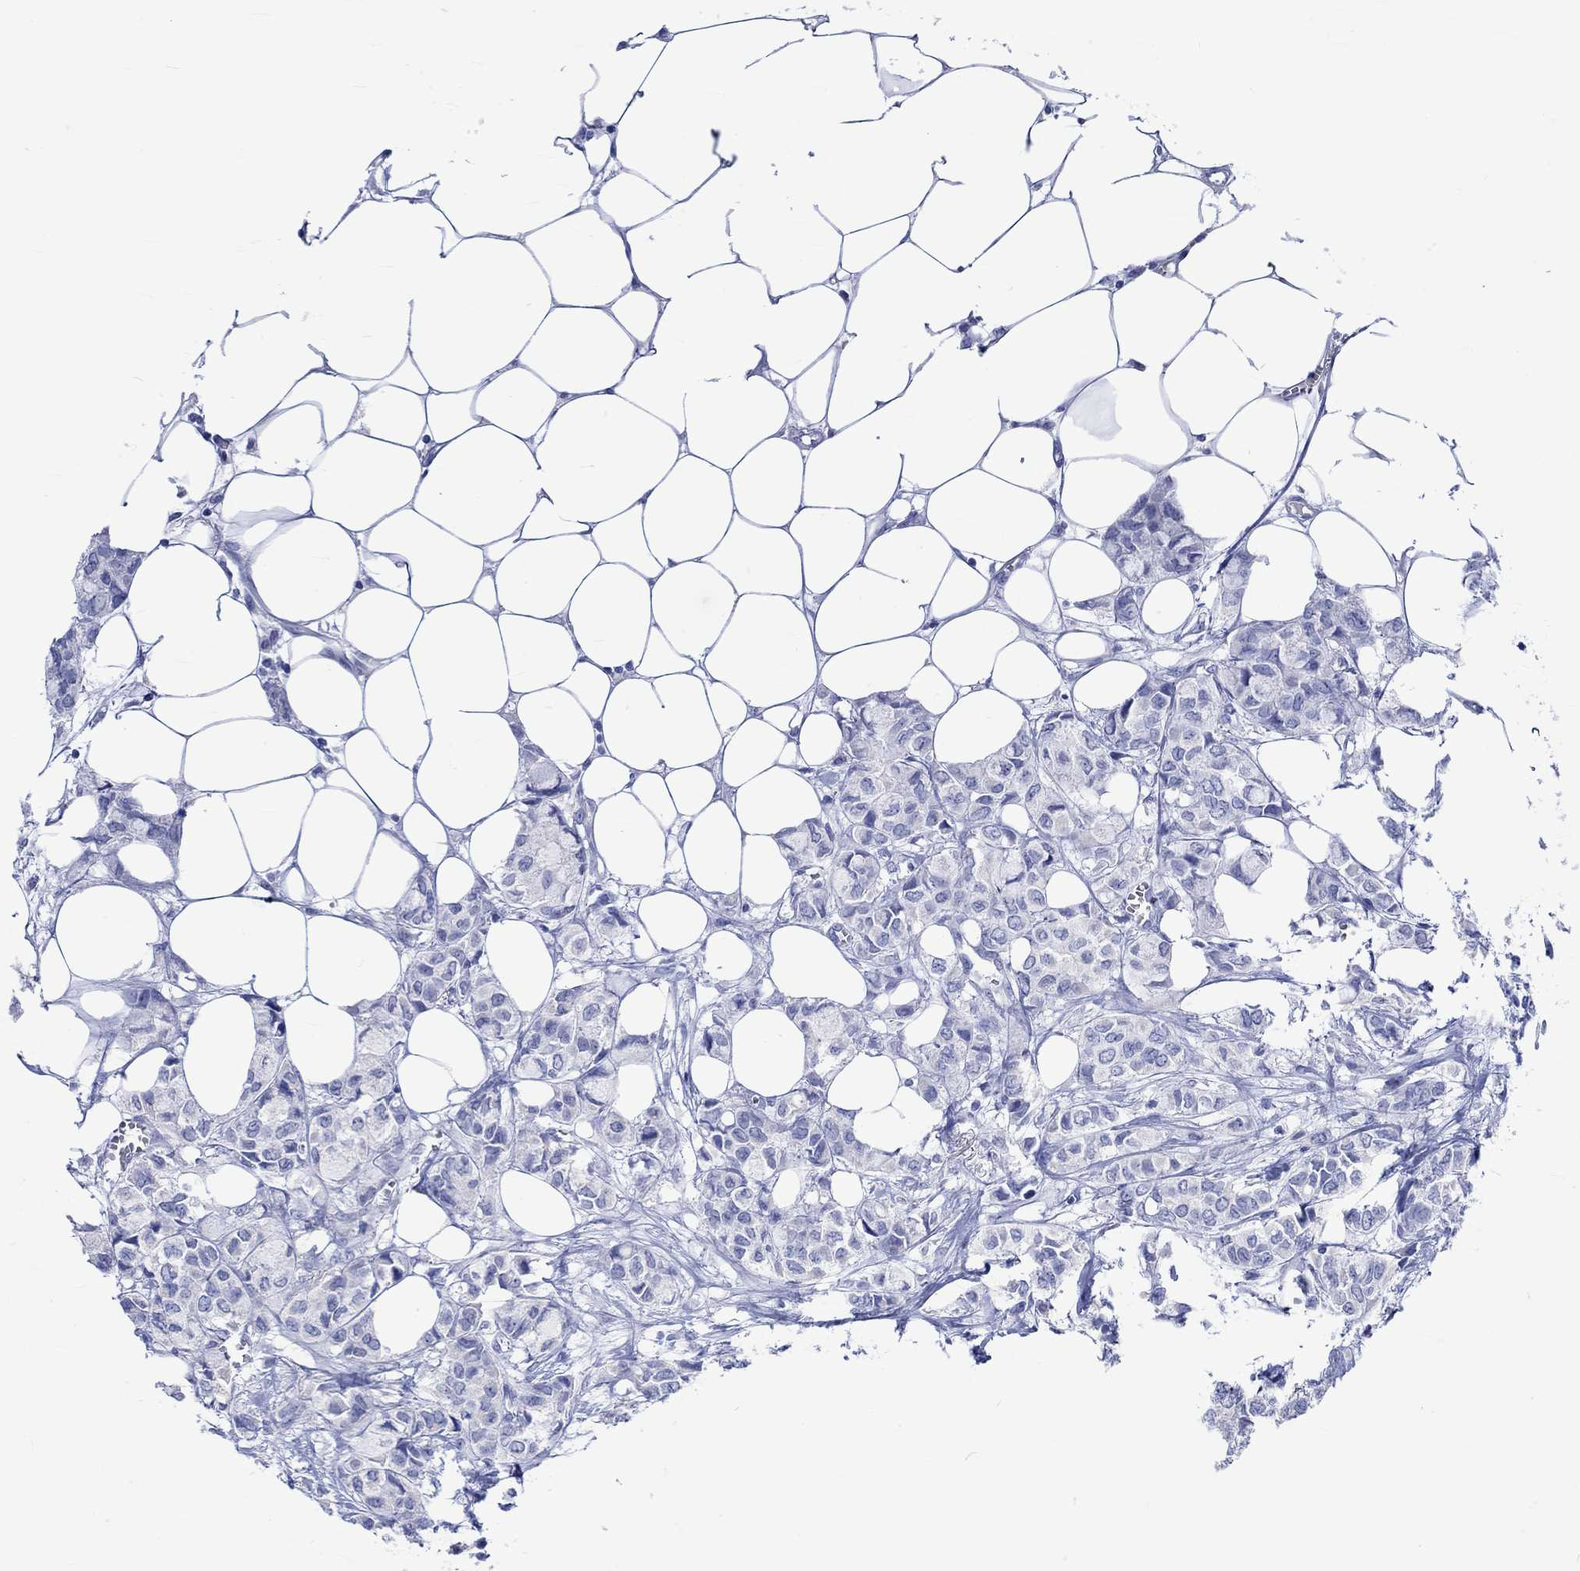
{"staining": {"intensity": "negative", "quantity": "none", "location": "none"}, "tissue": "breast cancer", "cell_type": "Tumor cells", "image_type": "cancer", "snomed": [{"axis": "morphology", "description": "Duct carcinoma"}, {"axis": "topography", "description": "Breast"}], "caption": "Breast cancer stained for a protein using immunohistochemistry shows no staining tumor cells.", "gene": "KLHL33", "patient": {"sex": "female", "age": 85}}